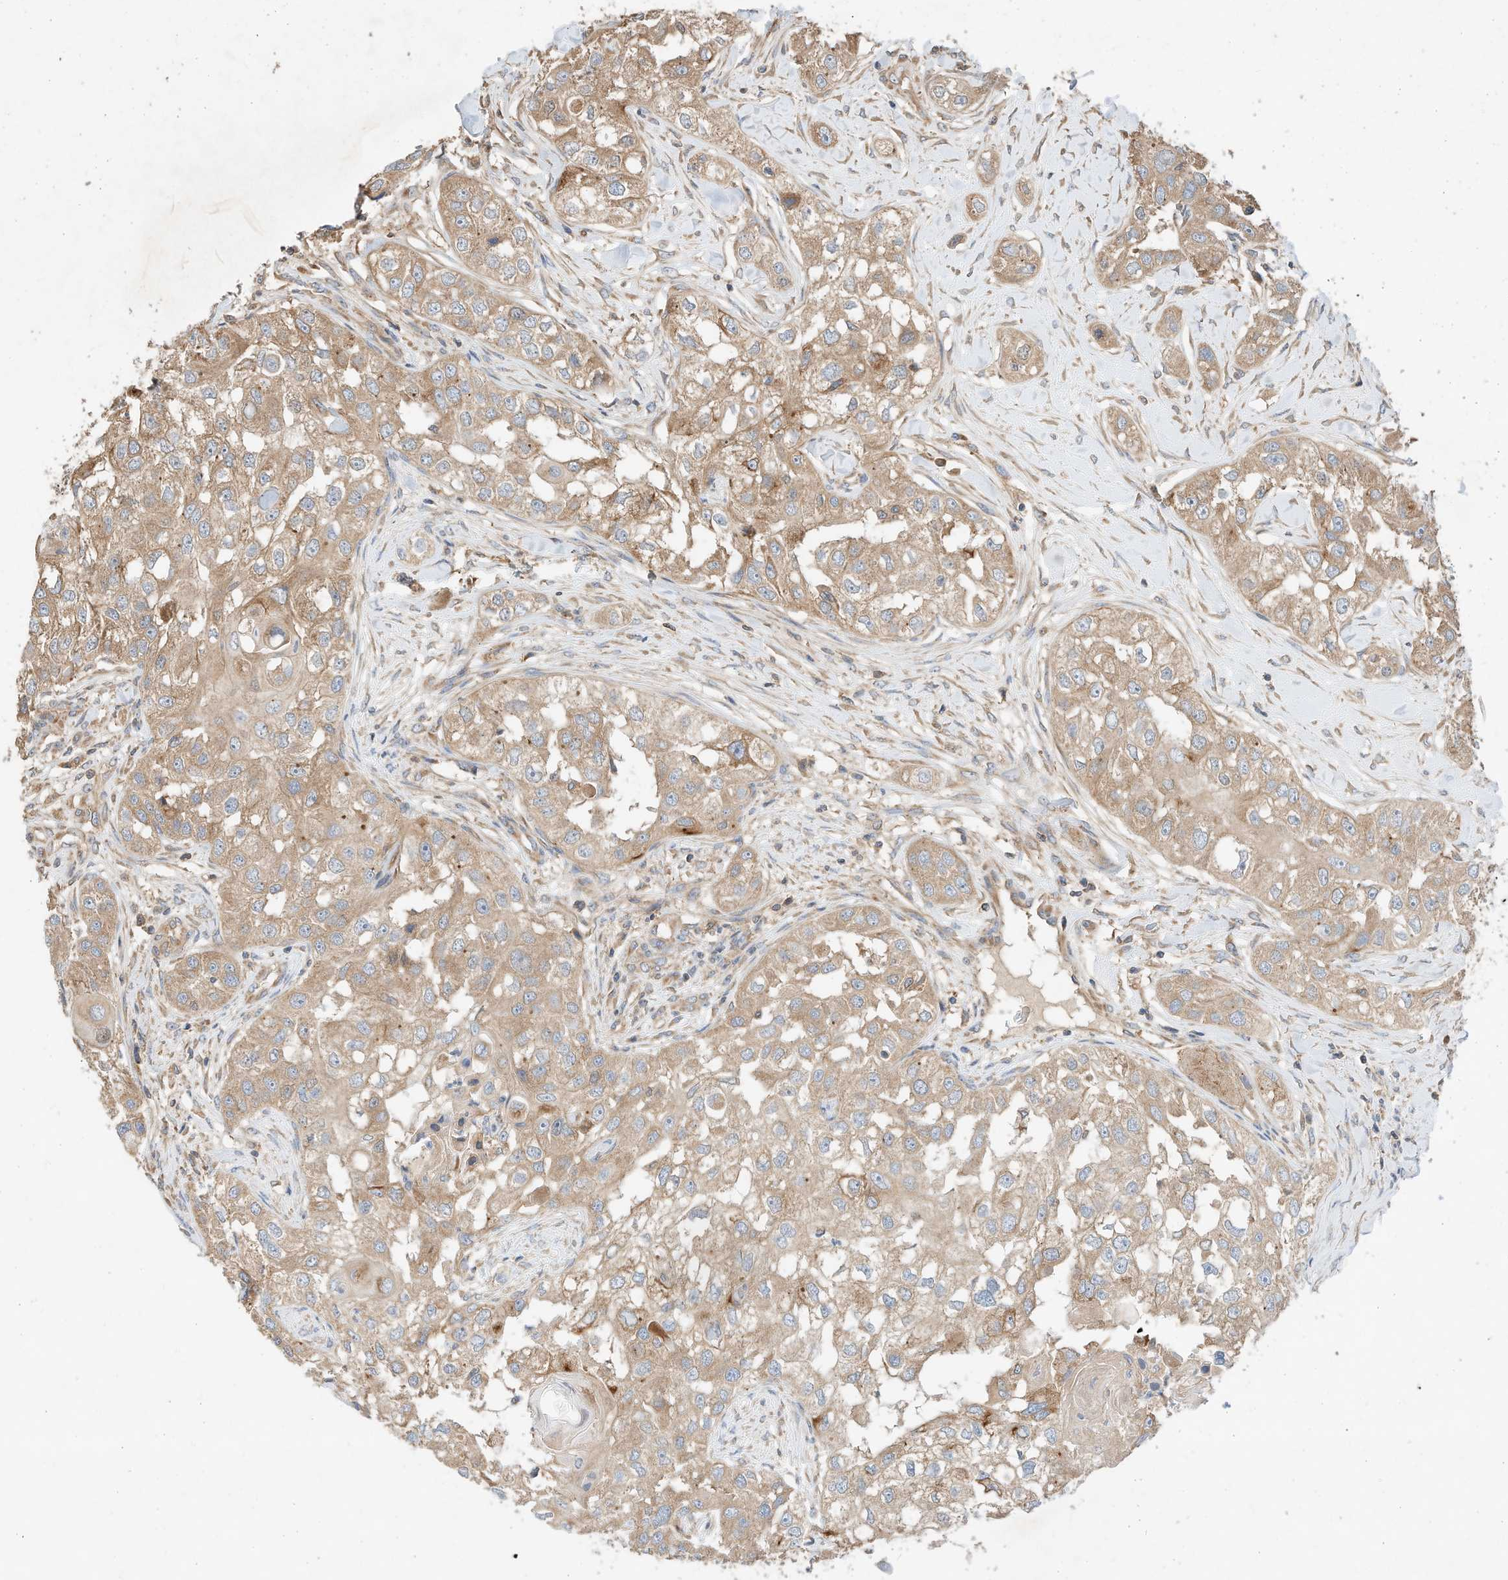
{"staining": {"intensity": "moderate", "quantity": ">75%", "location": "cytoplasmic/membranous"}, "tissue": "head and neck cancer", "cell_type": "Tumor cells", "image_type": "cancer", "snomed": [{"axis": "morphology", "description": "Normal tissue, NOS"}, {"axis": "morphology", "description": "Squamous cell carcinoma, NOS"}, {"axis": "topography", "description": "Skeletal muscle"}, {"axis": "topography", "description": "Head-Neck"}], "caption": "Protein expression analysis of human head and neck cancer (squamous cell carcinoma) reveals moderate cytoplasmic/membranous positivity in approximately >75% of tumor cells.", "gene": "CPAMD8", "patient": {"sex": "male", "age": 51}}